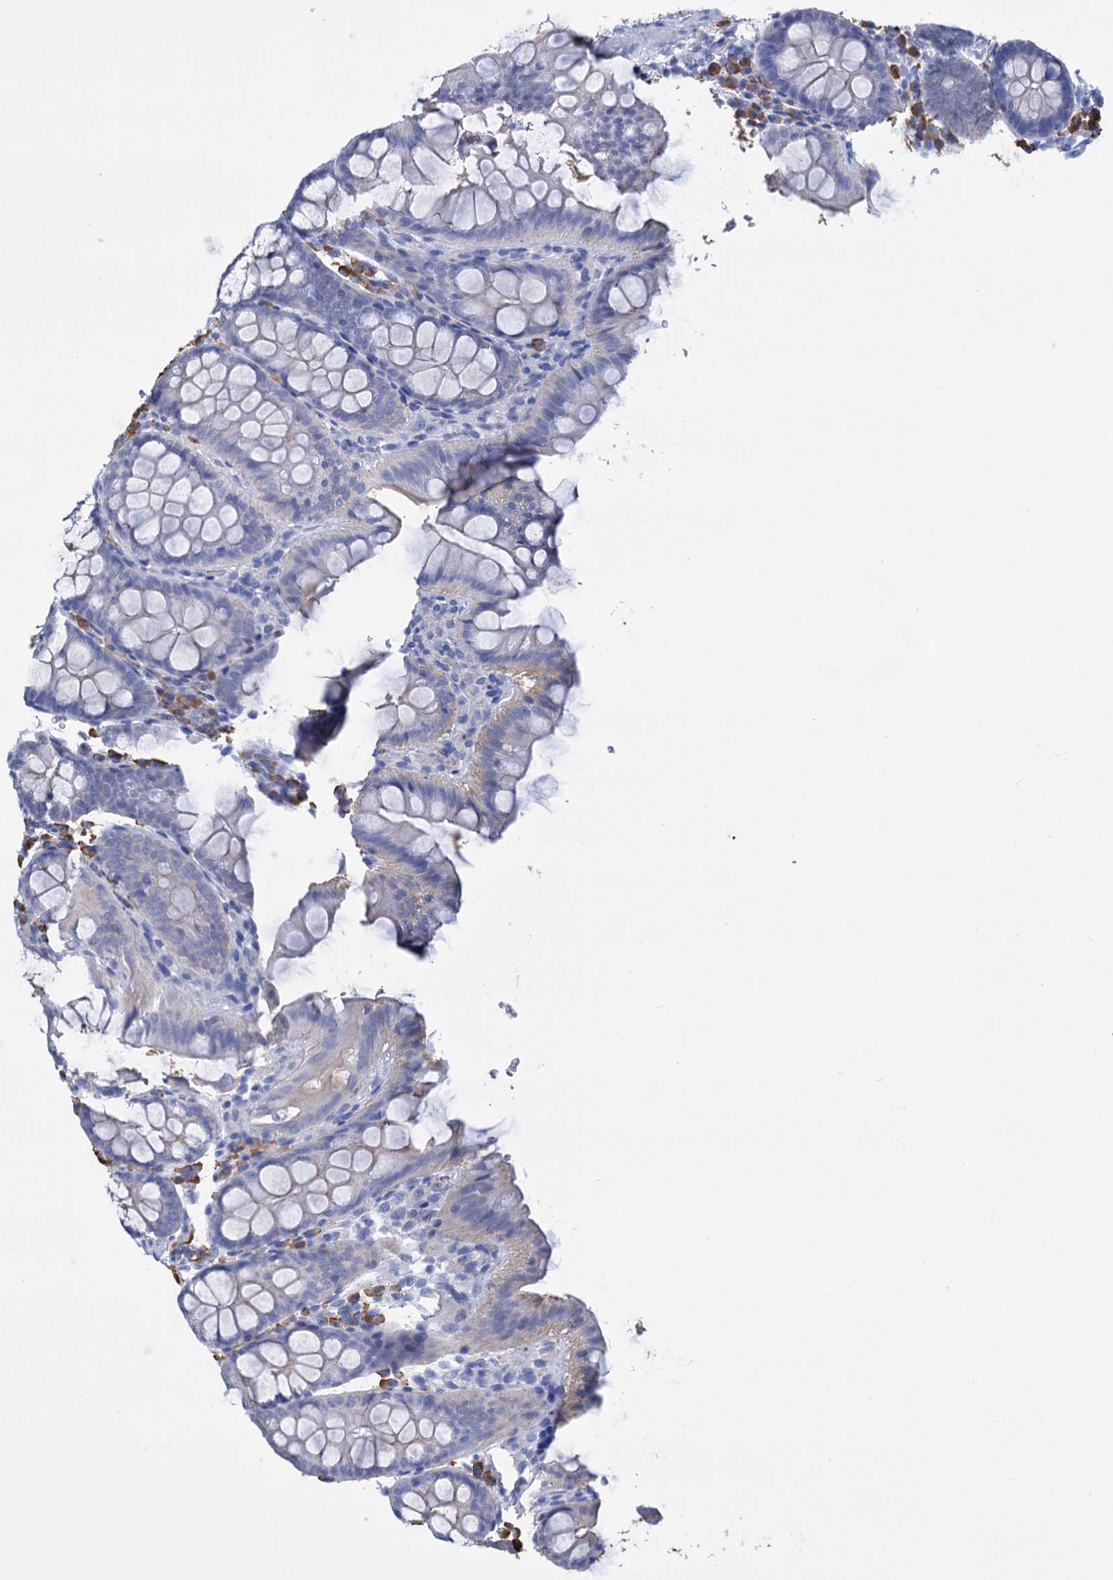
{"staining": {"intensity": "negative", "quantity": "none", "location": "none"}, "tissue": "colon", "cell_type": "Endothelial cells", "image_type": "normal", "snomed": [{"axis": "morphology", "description": "Normal tissue, NOS"}, {"axis": "topography", "description": "Colon"}], "caption": "This is an IHC photomicrograph of normal colon. There is no positivity in endothelial cells.", "gene": "FBXW12", "patient": {"sex": "male", "age": 75}}